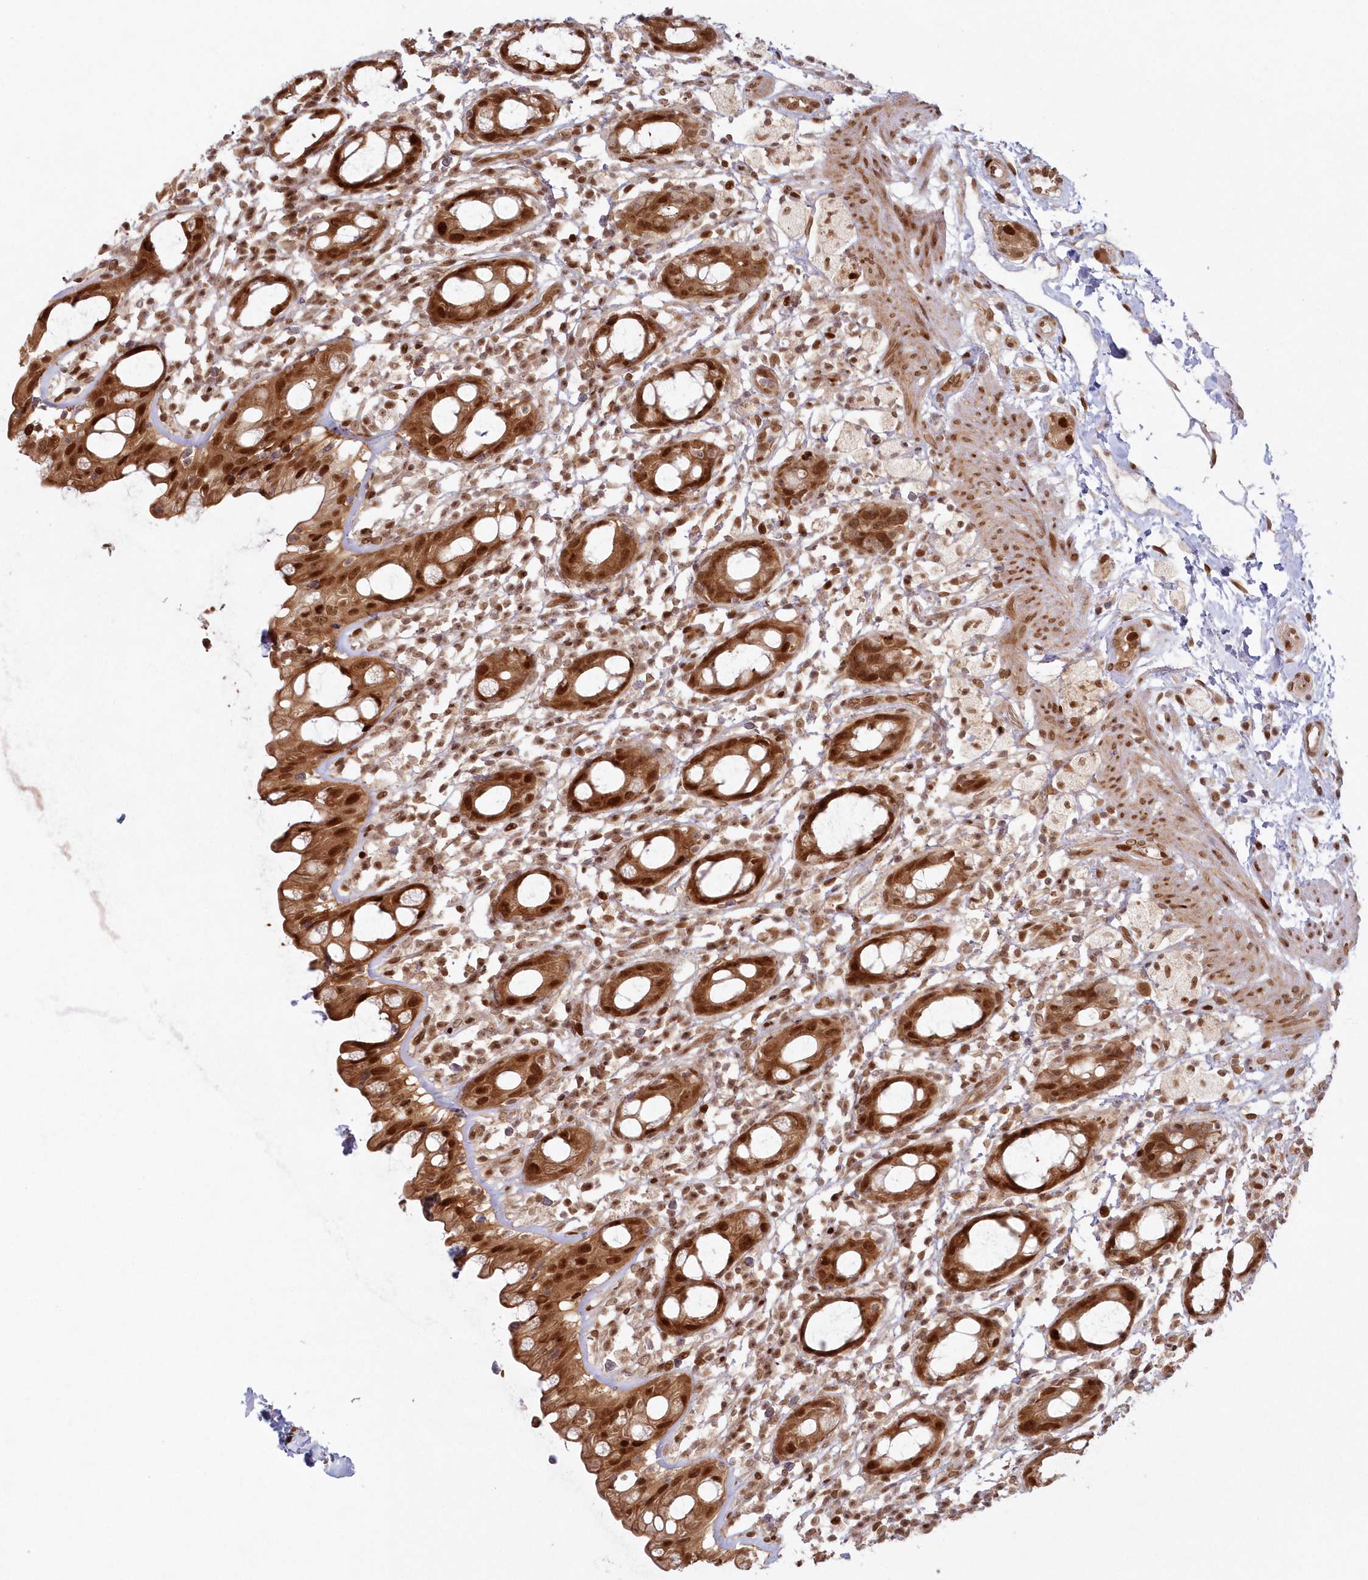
{"staining": {"intensity": "strong", "quantity": ">75%", "location": "cytoplasmic/membranous,nuclear"}, "tissue": "rectum", "cell_type": "Glandular cells", "image_type": "normal", "snomed": [{"axis": "morphology", "description": "Normal tissue, NOS"}, {"axis": "topography", "description": "Rectum"}], "caption": "IHC micrograph of unremarkable rectum: human rectum stained using IHC shows high levels of strong protein expression localized specifically in the cytoplasmic/membranous,nuclear of glandular cells, appearing as a cytoplasmic/membranous,nuclear brown color.", "gene": "TOGARAM2", "patient": {"sex": "male", "age": 44}}